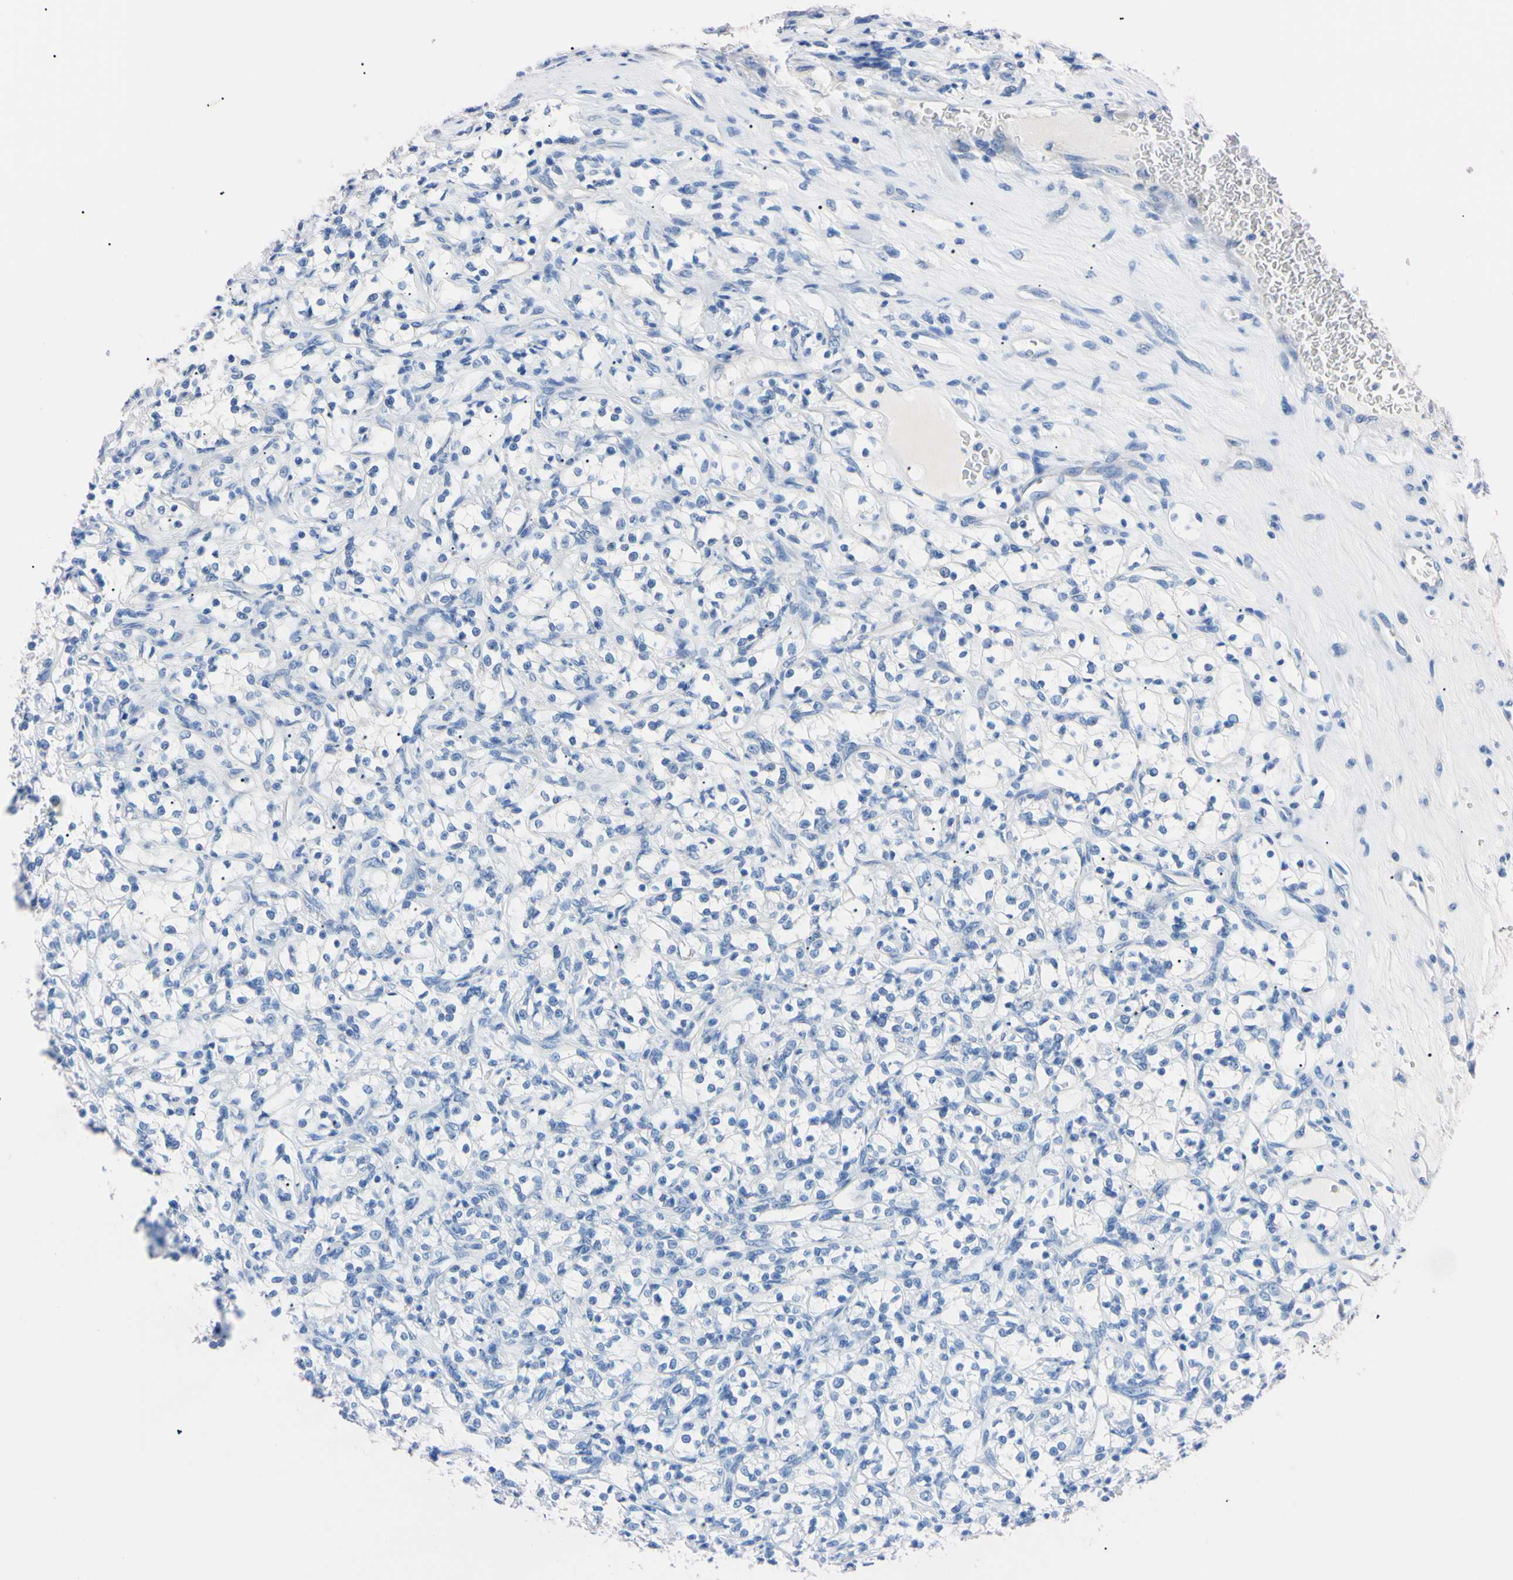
{"staining": {"intensity": "negative", "quantity": "none", "location": "none"}, "tissue": "renal cancer", "cell_type": "Tumor cells", "image_type": "cancer", "snomed": [{"axis": "morphology", "description": "Adenocarcinoma, NOS"}, {"axis": "topography", "description": "Kidney"}], "caption": "An IHC histopathology image of renal cancer (adenocarcinoma) is shown. There is no staining in tumor cells of renal cancer (adenocarcinoma).", "gene": "RARS1", "patient": {"sex": "female", "age": 69}}